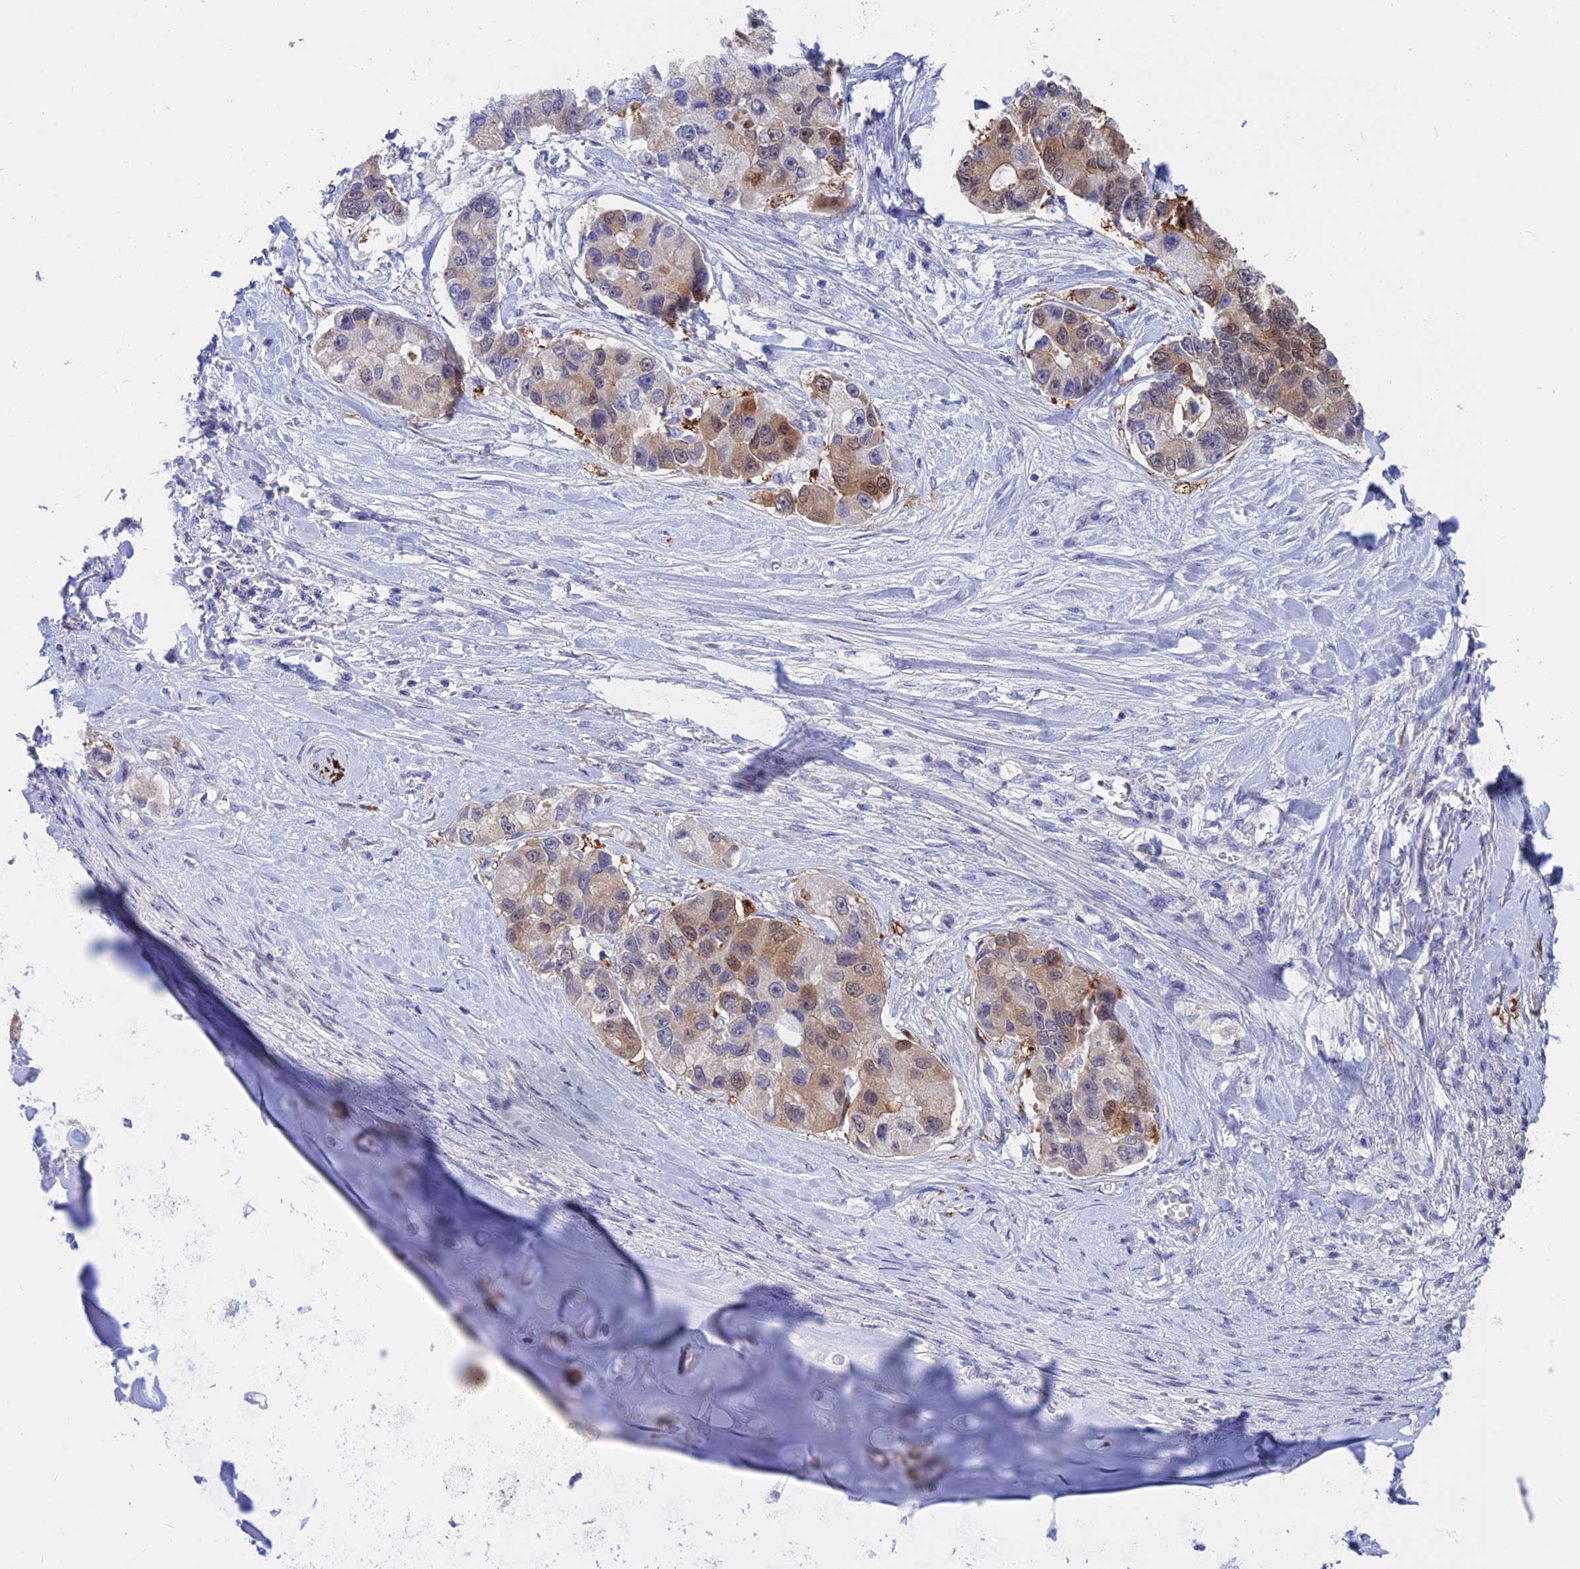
{"staining": {"intensity": "moderate", "quantity": "25%-75%", "location": "cytoplasmic/membranous,nuclear"}, "tissue": "lung cancer", "cell_type": "Tumor cells", "image_type": "cancer", "snomed": [{"axis": "morphology", "description": "Adenocarcinoma, NOS"}, {"axis": "topography", "description": "Lung"}], "caption": "Adenocarcinoma (lung) stained with a protein marker reveals moderate staining in tumor cells.", "gene": "XPO7", "patient": {"sex": "female", "age": 54}}